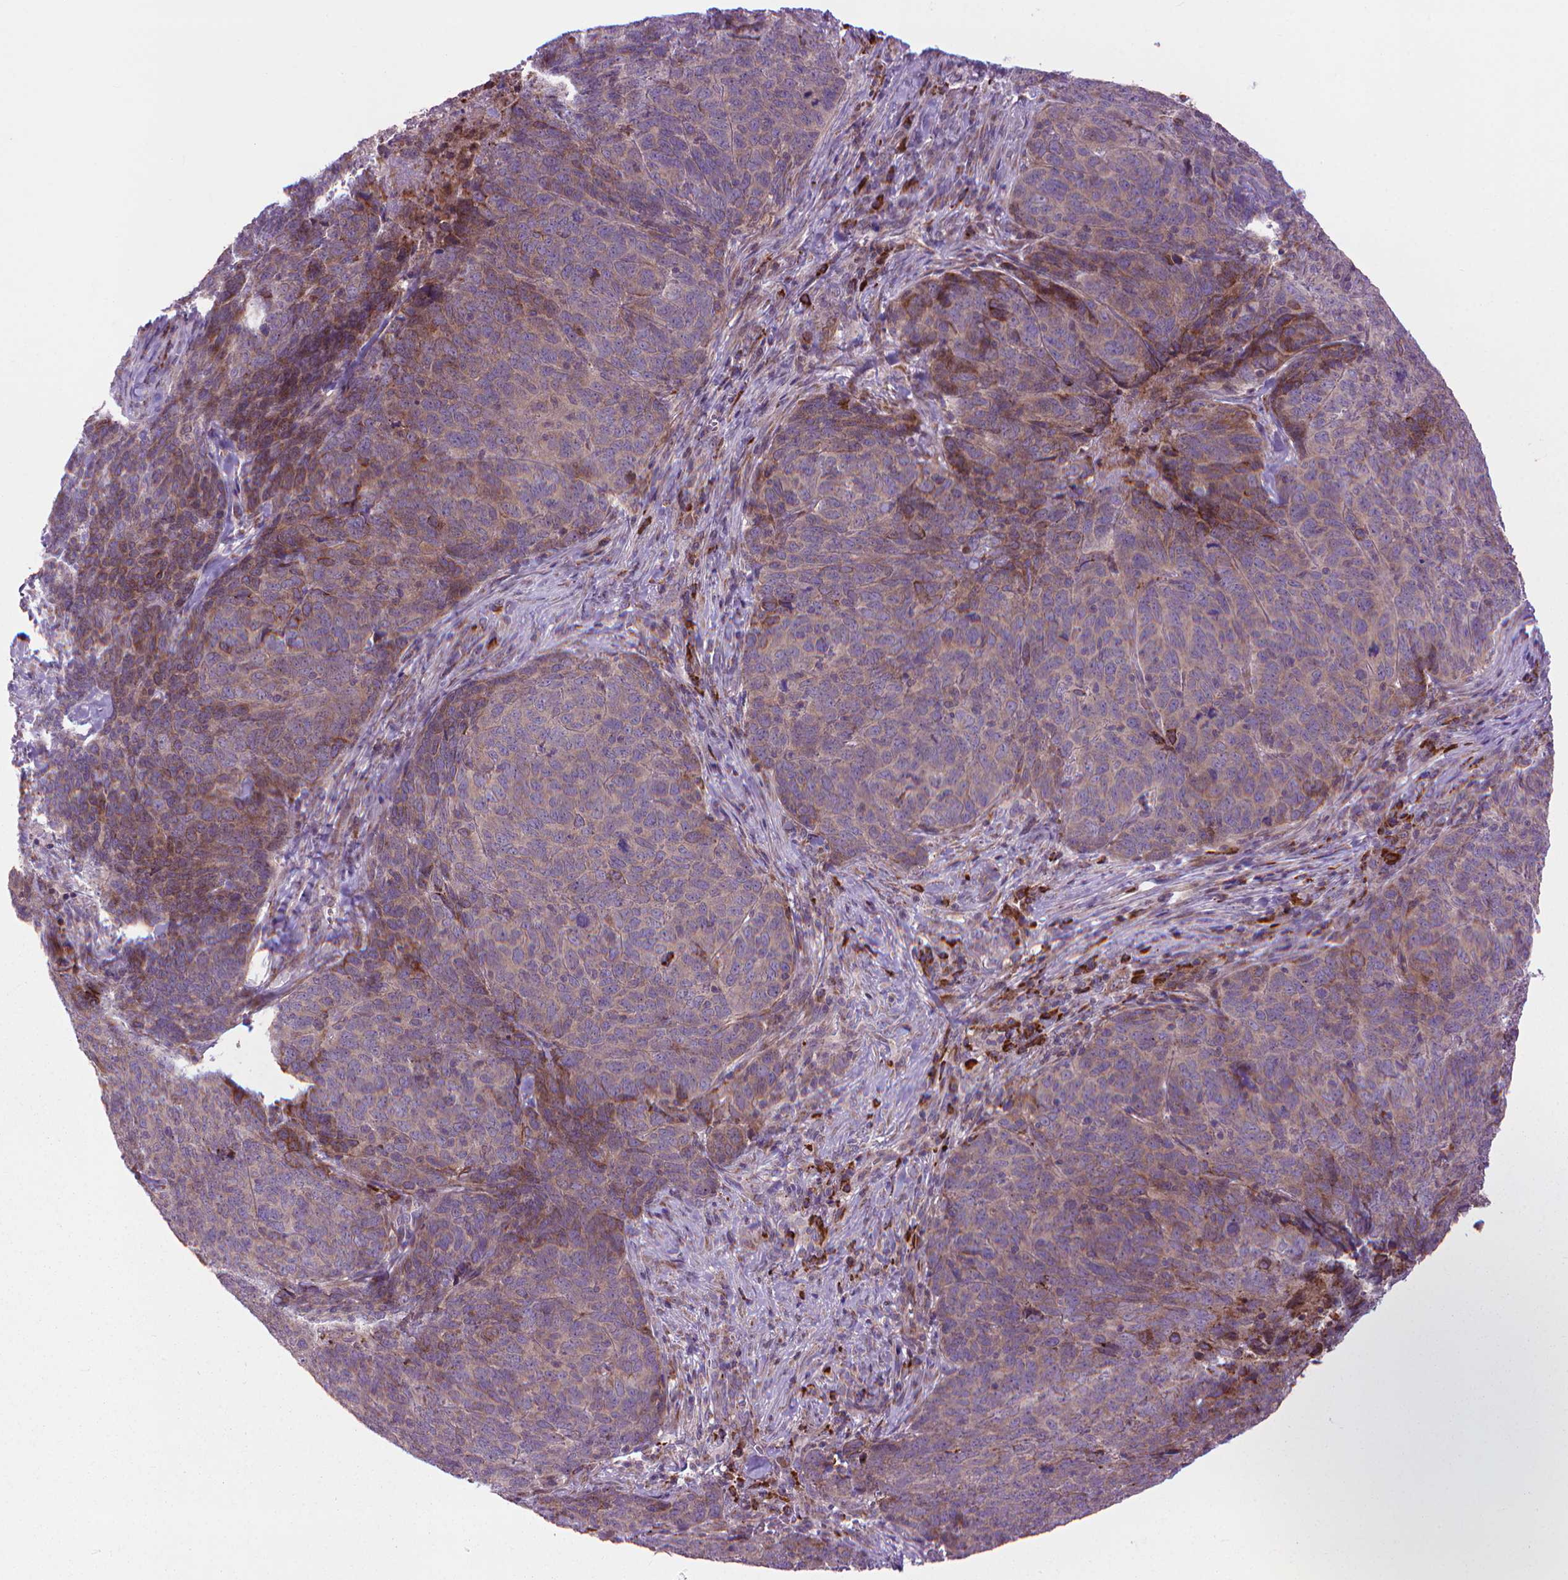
{"staining": {"intensity": "weak", "quantity": "<25%", "location": "cytoplasmic/membranous"}, "tissue": "skin cancer", "cell_type": "Tumor cells", "image_type": "cancer", "snomed": [{"axis": "morphology", "description": "Squamous cell carcinoma, NOS"}, {"axis": "topography", "description": "Skin"}, {"axis": "topography", "description": "Anal"}], "caption": "A high-resolution photomicrograph shows immunohistochemistry (IHC) staining of skin cancer, which shows no significant staining in tumor cells.", "gene": "MYH14", "patient": {"sex": "female", "age": 51}}